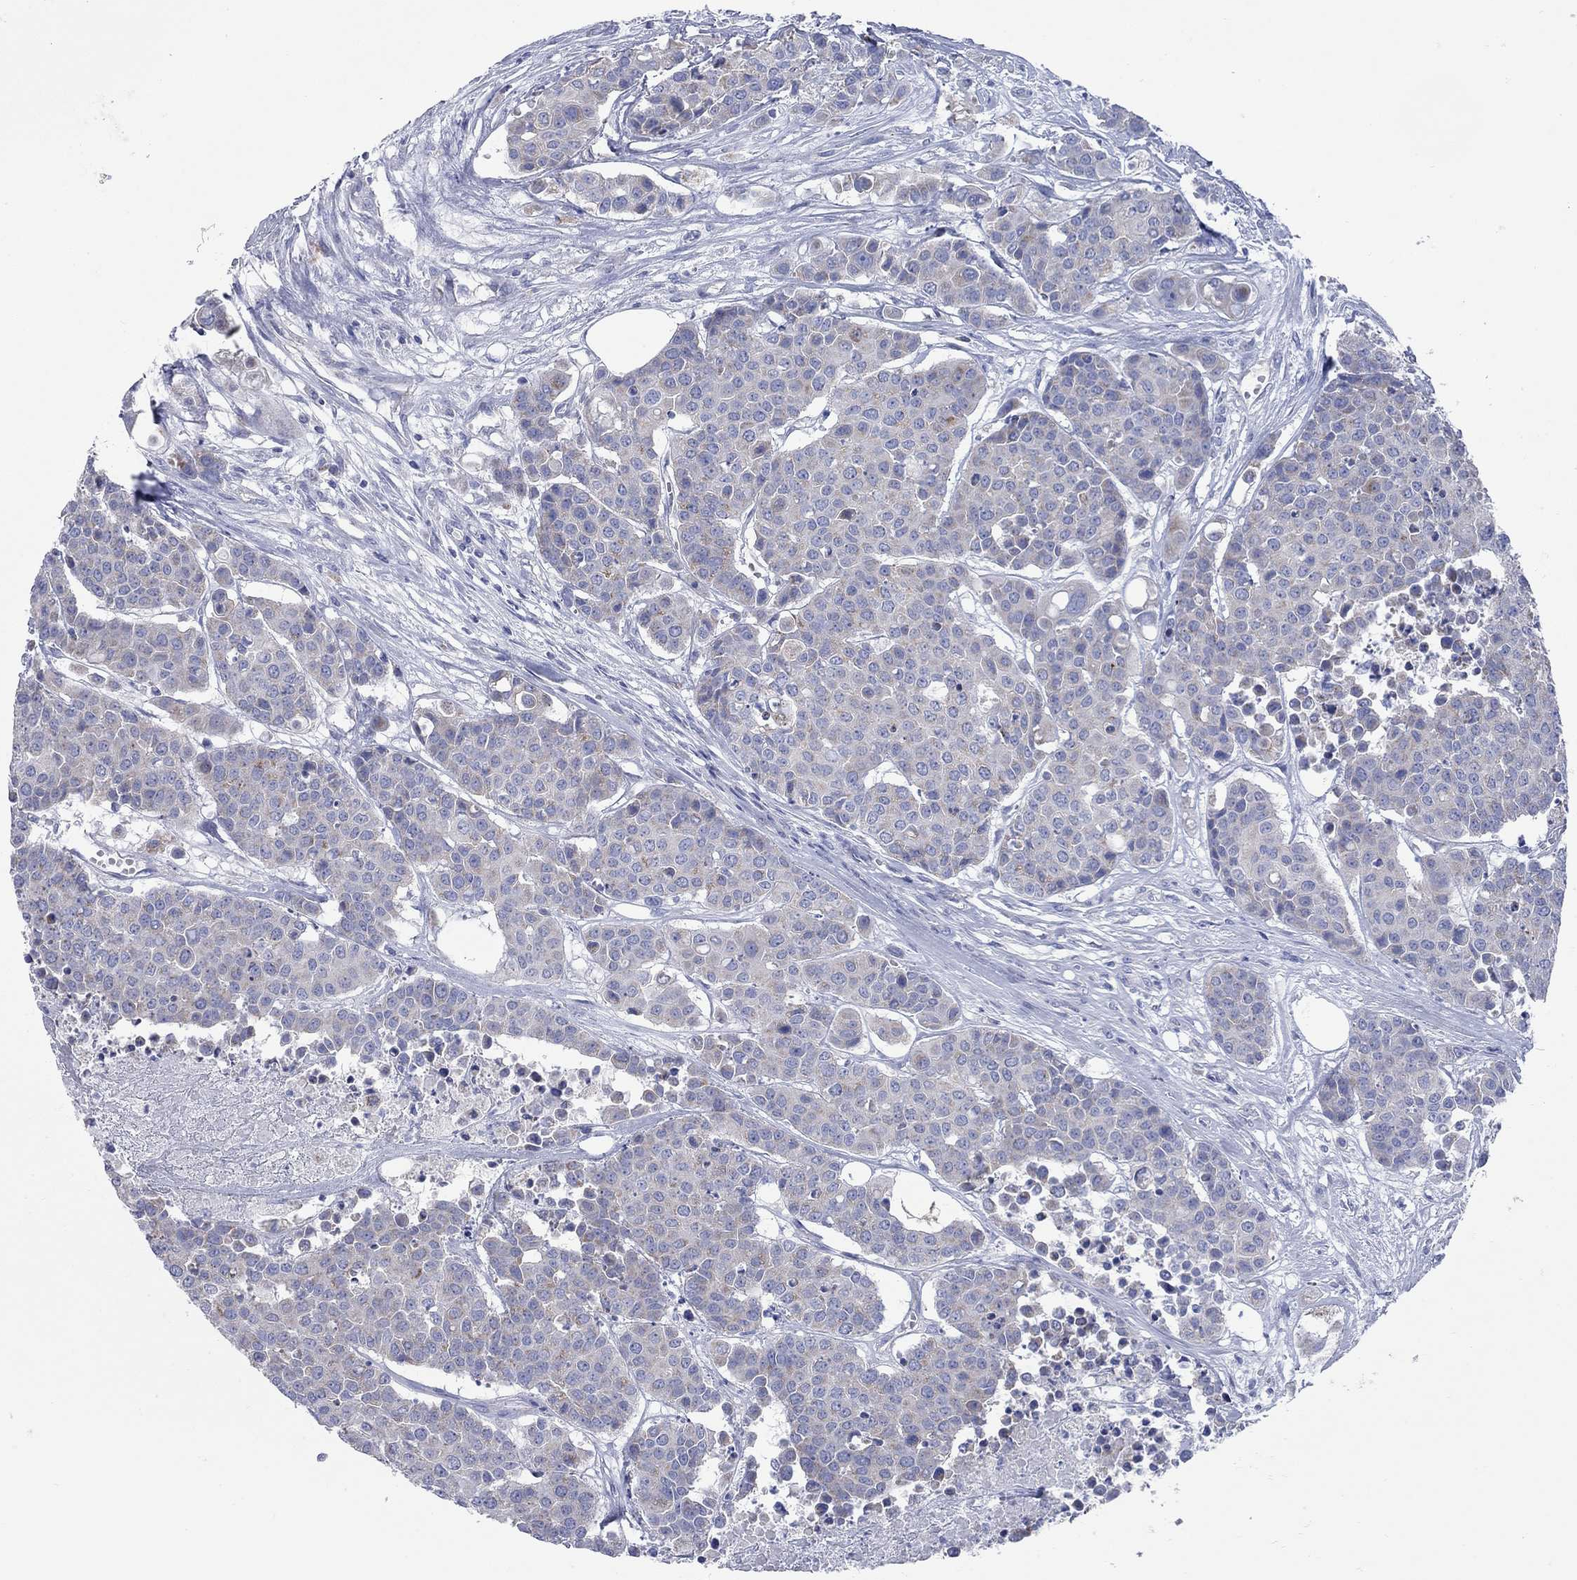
{"staining": {"intensity": "weak", "quantity": "<25%", "location": "cytoplasmic/membranous"}, "tissue": "carcinoid", "cell_type": "Tumor cells", "image_type": "cancer", "snomed": [{"axis": "morphology", "description": "Carcinoid, malignant, NOS"}, {"axis": "topography", "description": "Colon"}], "caption": "The IHC image has no significant staining in tumor cells of malignant carcinoid tissue. Brightfield microscopy of immunohistochemistry stained with DAB (brown) and hematoxylin (blue), captured at high magnification.", "gene": "PDZD3", "patient": {"sex": "male", "age": 81}}